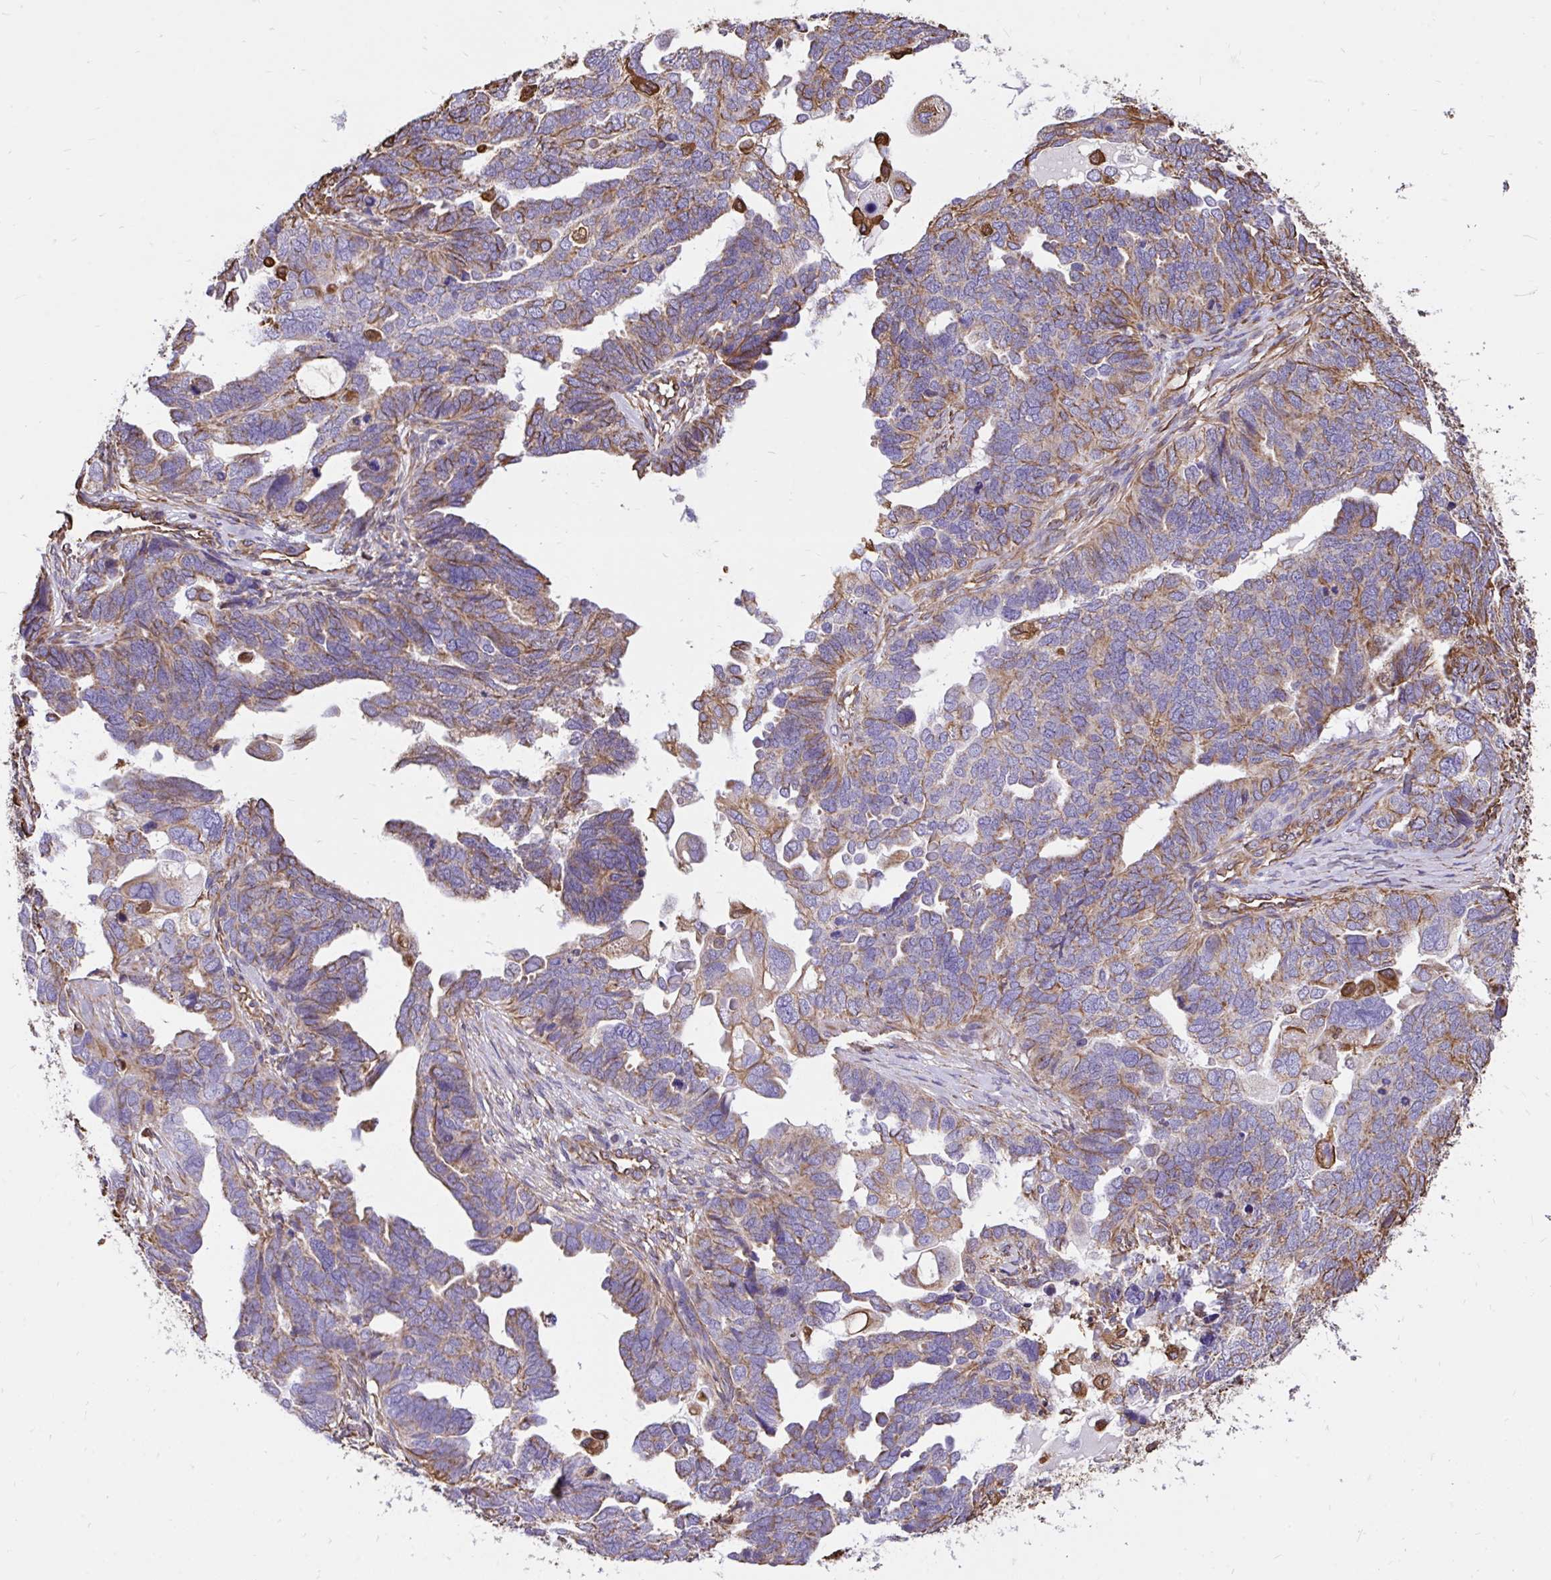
{"staining": {"intensity": "moderate", "quantity": "25%-75%", "location": "cytoplasmic/membranous"}, "tissue": "ovarian cancer", "cell_type": "Tumor cells", "image_type": "cancer", "snomed": [{"axis": "morphology", "description": "Cystadenocarcinoma, serous, NOS"}, {"axis": "topography", "description": "Ovary"}], "caption": "DAB immunohistochemical staining of human ovarian cancer exhibits moderate cytoplasmic/membranous protein staining in about 25%-75% of tumor cells.", "gene": "RNF103", "patient": {"sex": "female", "age": 51}}